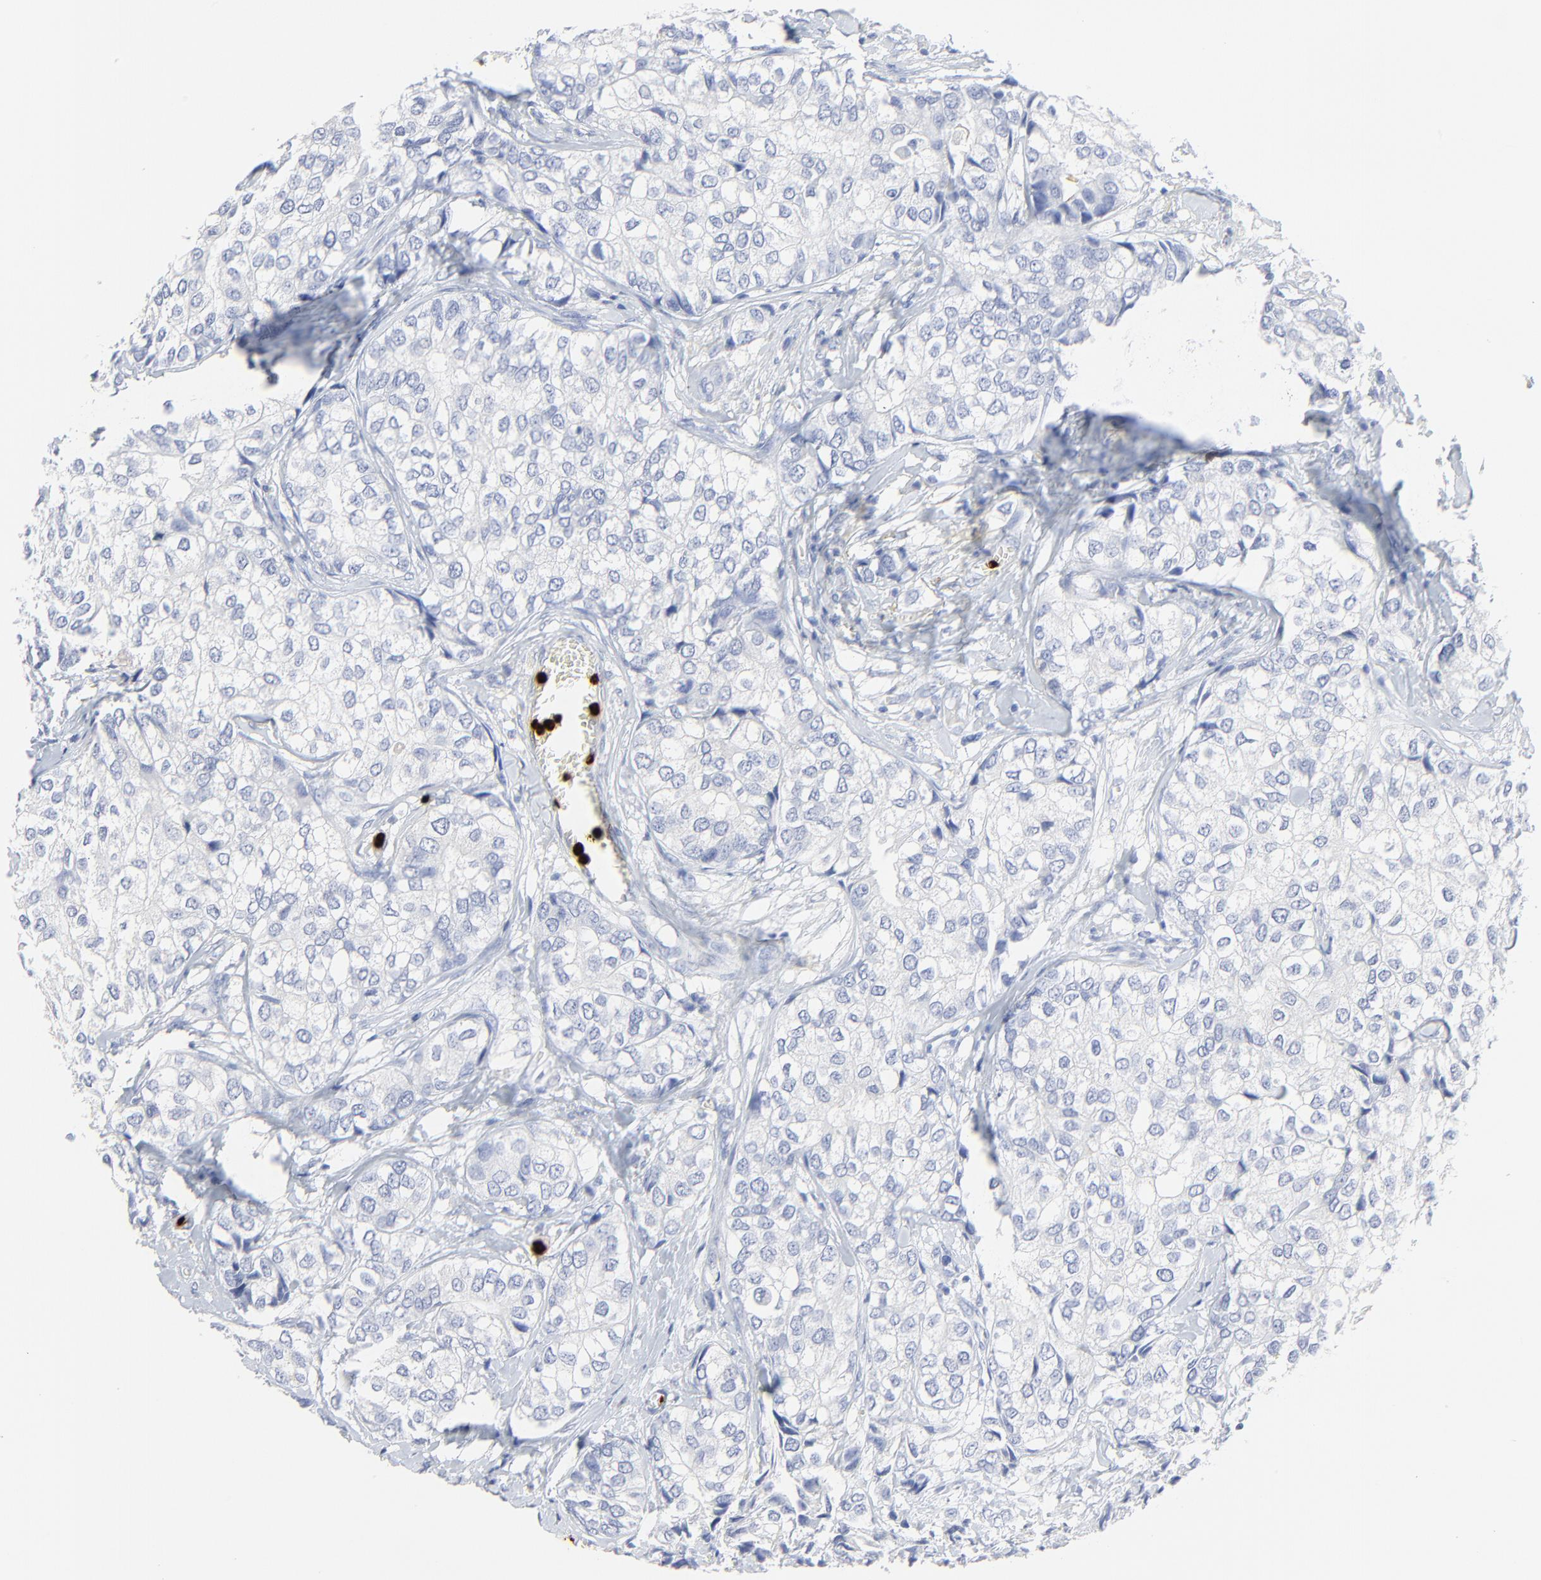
{"staining": {"intensity": "negative", "quantity": "none", "location": "none"}, "tissue": "breast cancer", "cell_type": "Tumor cells", "image_type": "cancer", "snomed": [{"axis": "morphology", "description": "Duct carcinoma"}, {"axis": "topography", "description": "Breast"}], "caption": "Intraductal carcinoma (breast) was stained to show a protein in brown. There is no significant positivity in tumor cells. The staining was performed using DAB (3,3'-diaminobenzidine) to visualize the protein expression in brown, while the nuclei were stained in blue with hematoxylin (Magnification: 20x).", "gene": "LCN2", "patient": {"sex": "female", "age": 68}}